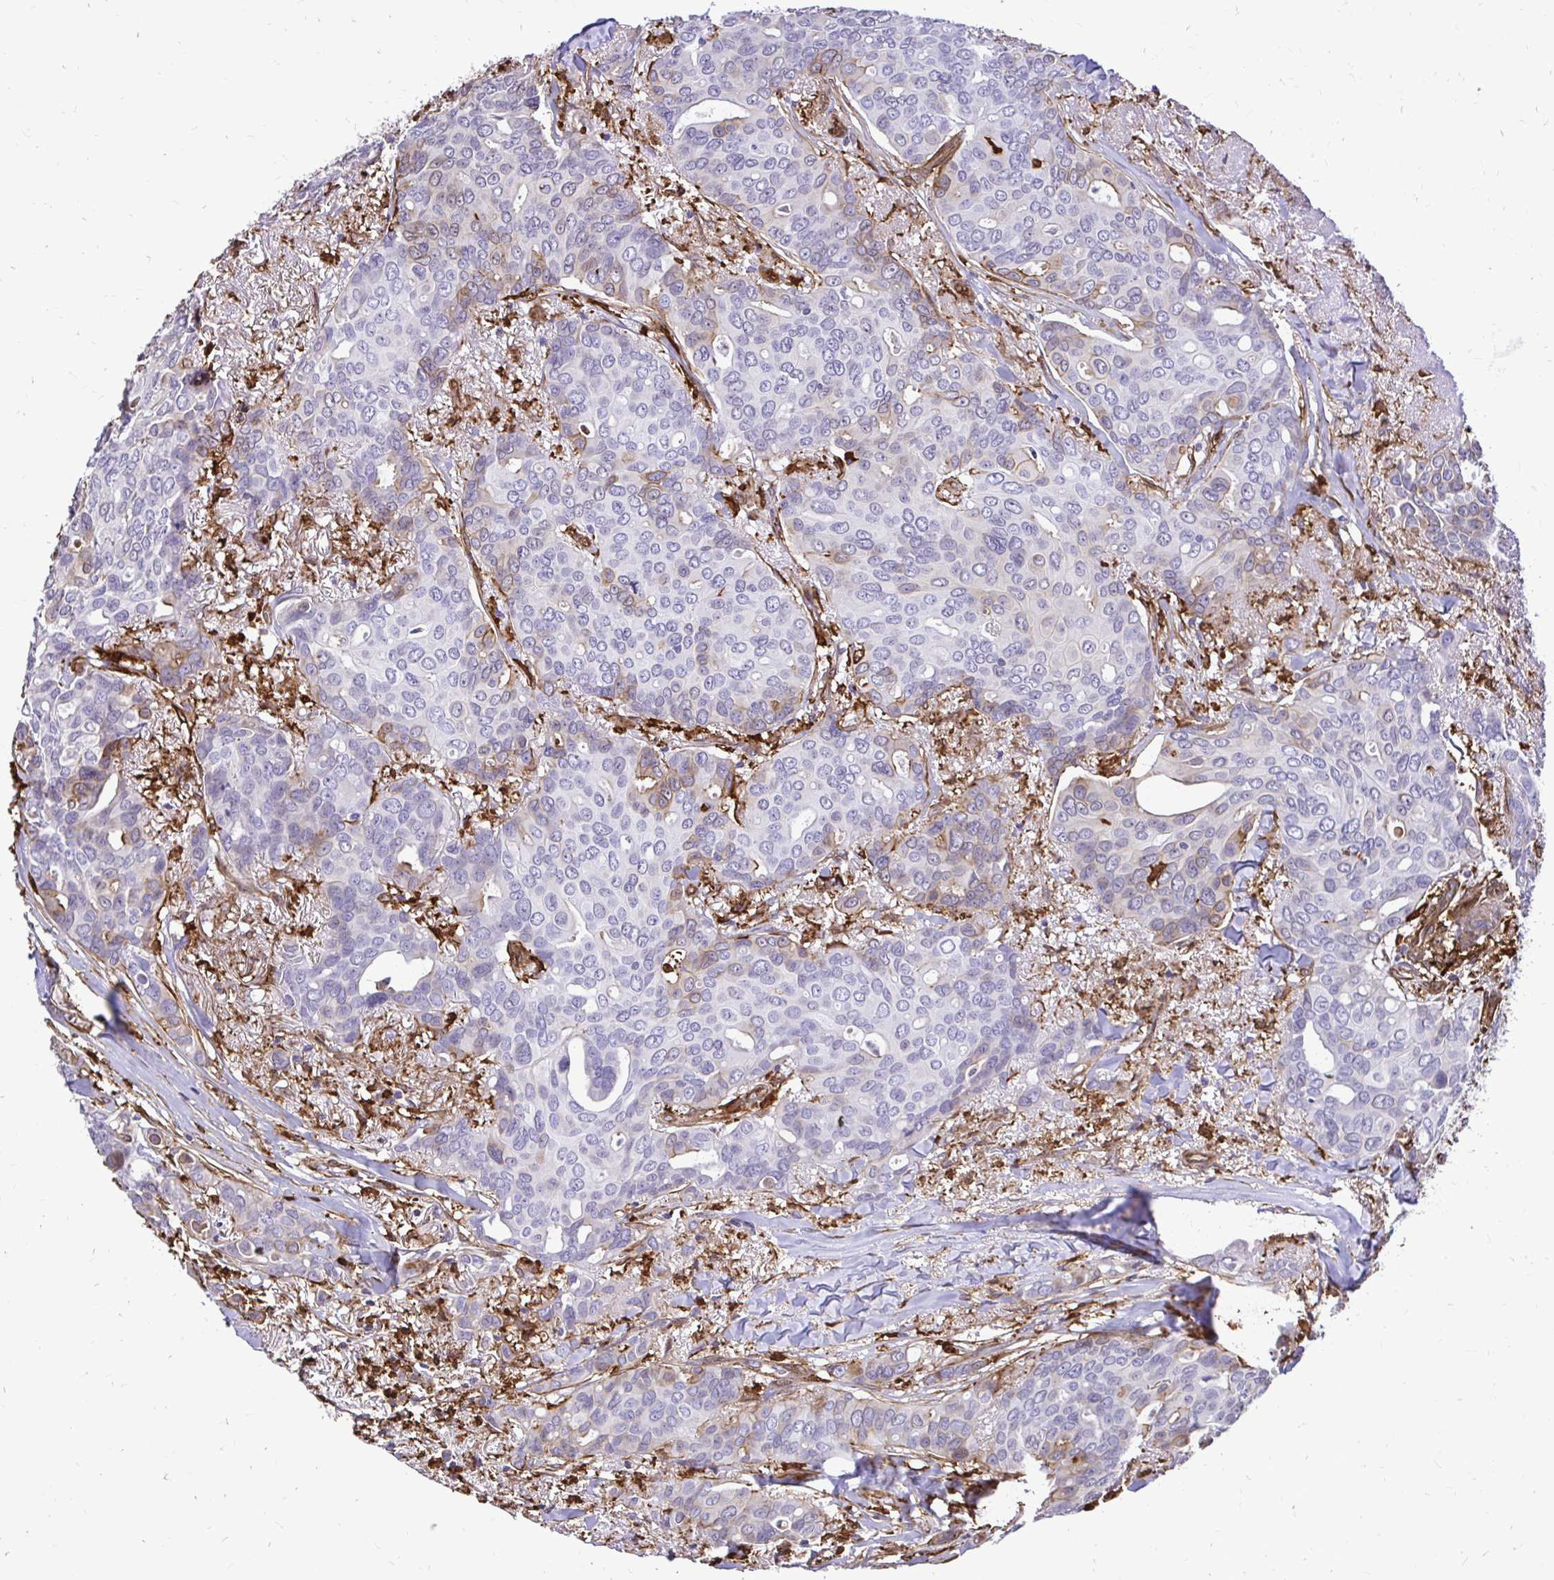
{"staining": {"intensity": "negative", "quantity": "none", "location": "none"}, "tissue": "breast cancer", "cell_type": "Tumor cells", "image_type": "cancer", "snomed": [{"axis": "morphology", "description": "Duct carcinoma"}, {"axis": "topography", "description": "Breast"}], "caption": "DAB (3,3'-diaminobenzidine) immunohistochemical staining of breast invasive ductal carcinoma exhibits no significant staining in tumor cells. (IHC, brightfield microscopy, high magnification).", "gene": "GSN", "patient": {"sex": "female", "age": 54}}